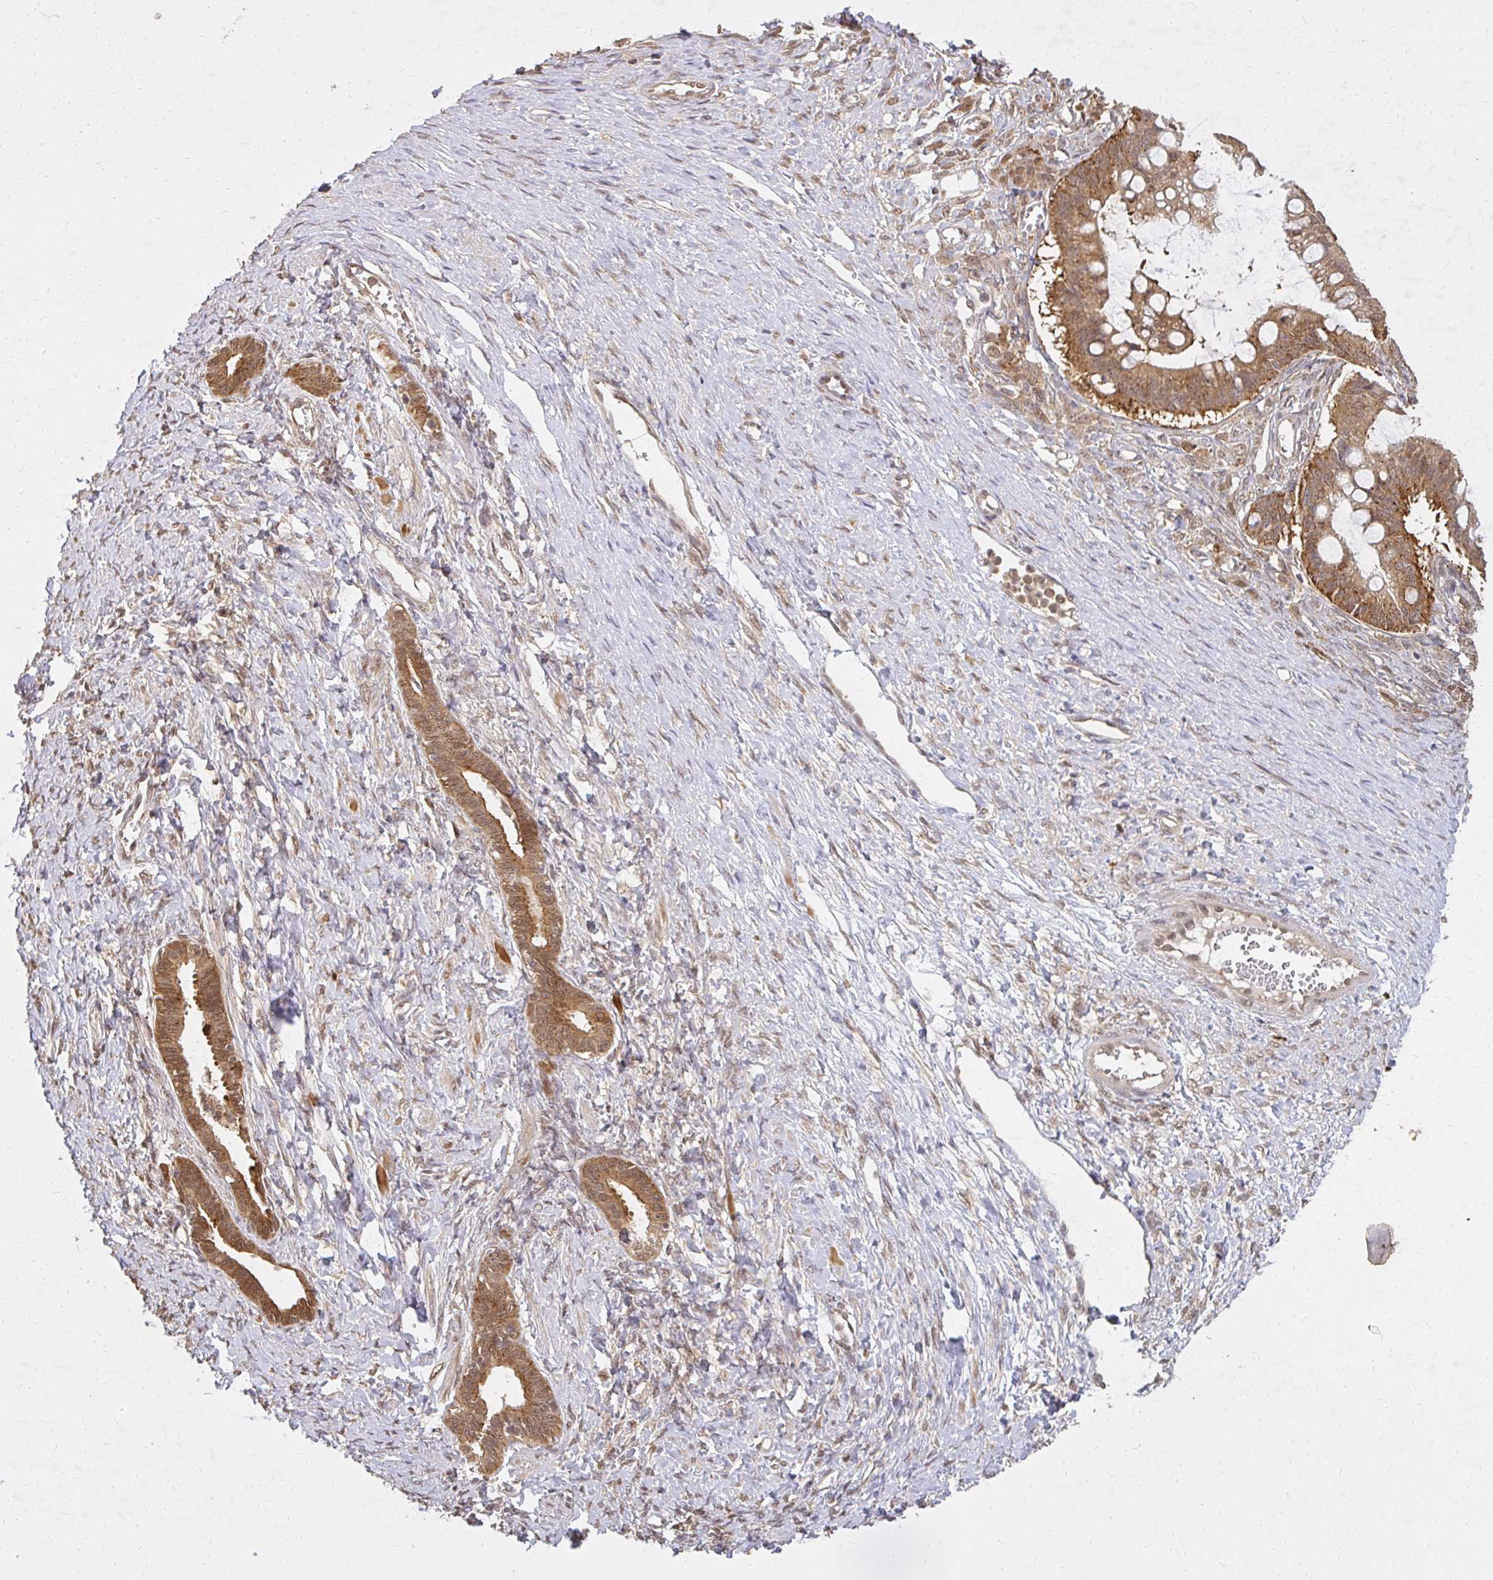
{"staining": {"intensity": "moderate", "quantity": ">75%", "location": "cytoplasmic/membranous"}, "tissue": "ovarian cancer", "cell_type": "Tumor cells", "image_type": "cancer", "snomed": [{"axis": "morphology", "description": "Cystadenocarcinoma, mucinous, NOS"}, {"axis": "topography", "description": "Ovary"}], "caption": "Tumor cells show moderate cytoplasmic/membranous staining in about >75% of cells in ovarian cancer.", "gene": "LARS2", "patient": {"sex": "female", "age": 73}}